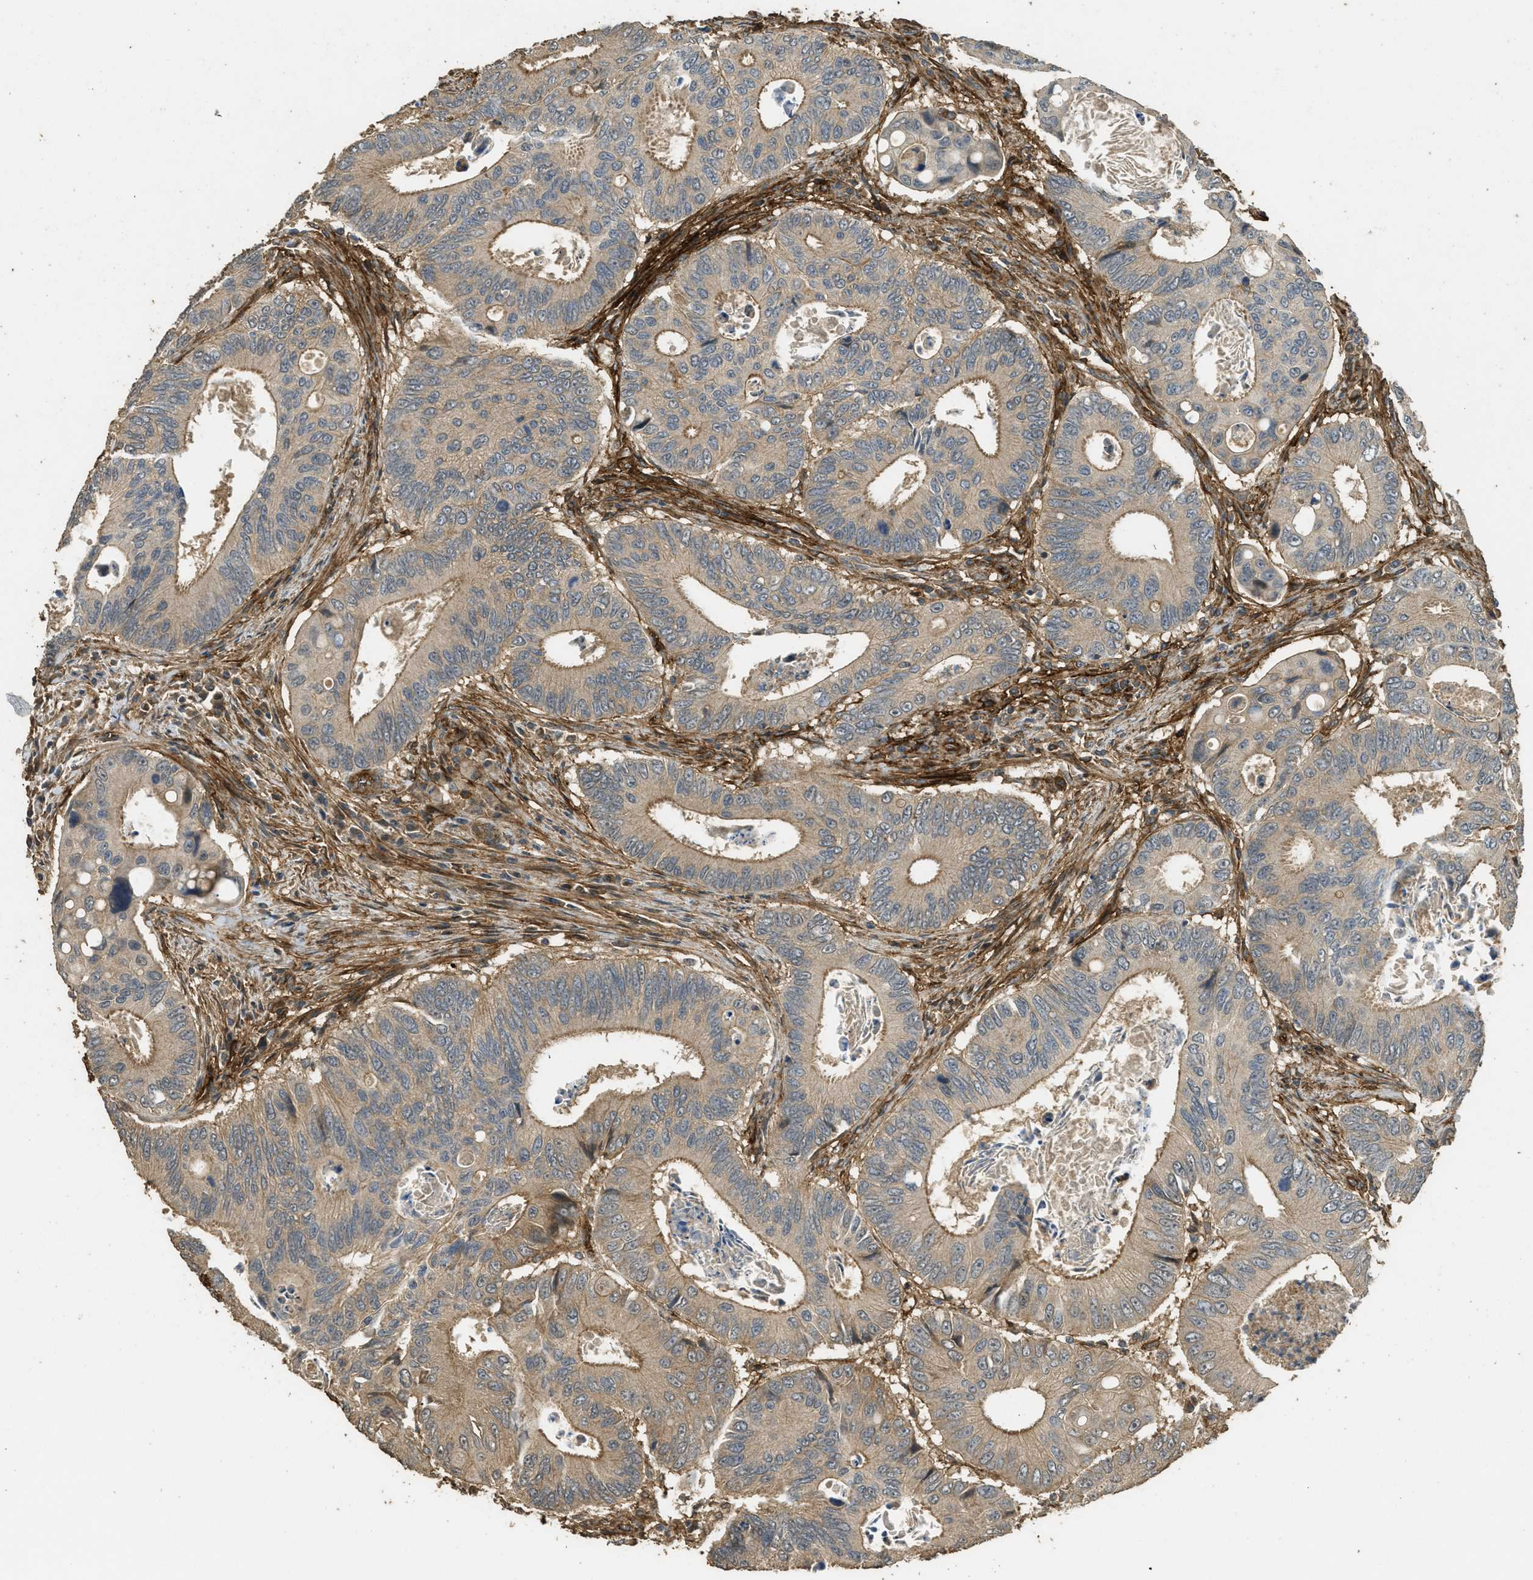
{"staining": {"intensity": "moderate", "quantity": ">75%", "location": "cytoplasmic/membranous"}, "tissue": "colorectal cancer", "cell_type": "Tumor cells", "image_type": "cancer", "snomed": [{"axis": "morphology", "description": "Inflammation, NOS"}, {"axis": "morphology", "description": "Adenocarcinoma, NOS"}, {"axis": "topography", "description": "Colon"}], "caption": "The immunohistochemical stain labels moderate cytoplasmic/membranous staining in tumor cells of colorectal adenocarcinoma tissue. (DAB (3,3'-diaminobenzidine) = brown stain, brightfield microscopy at high magnification).", "gene": "CD276", "patient": {"sex": "male", "age": 72}}